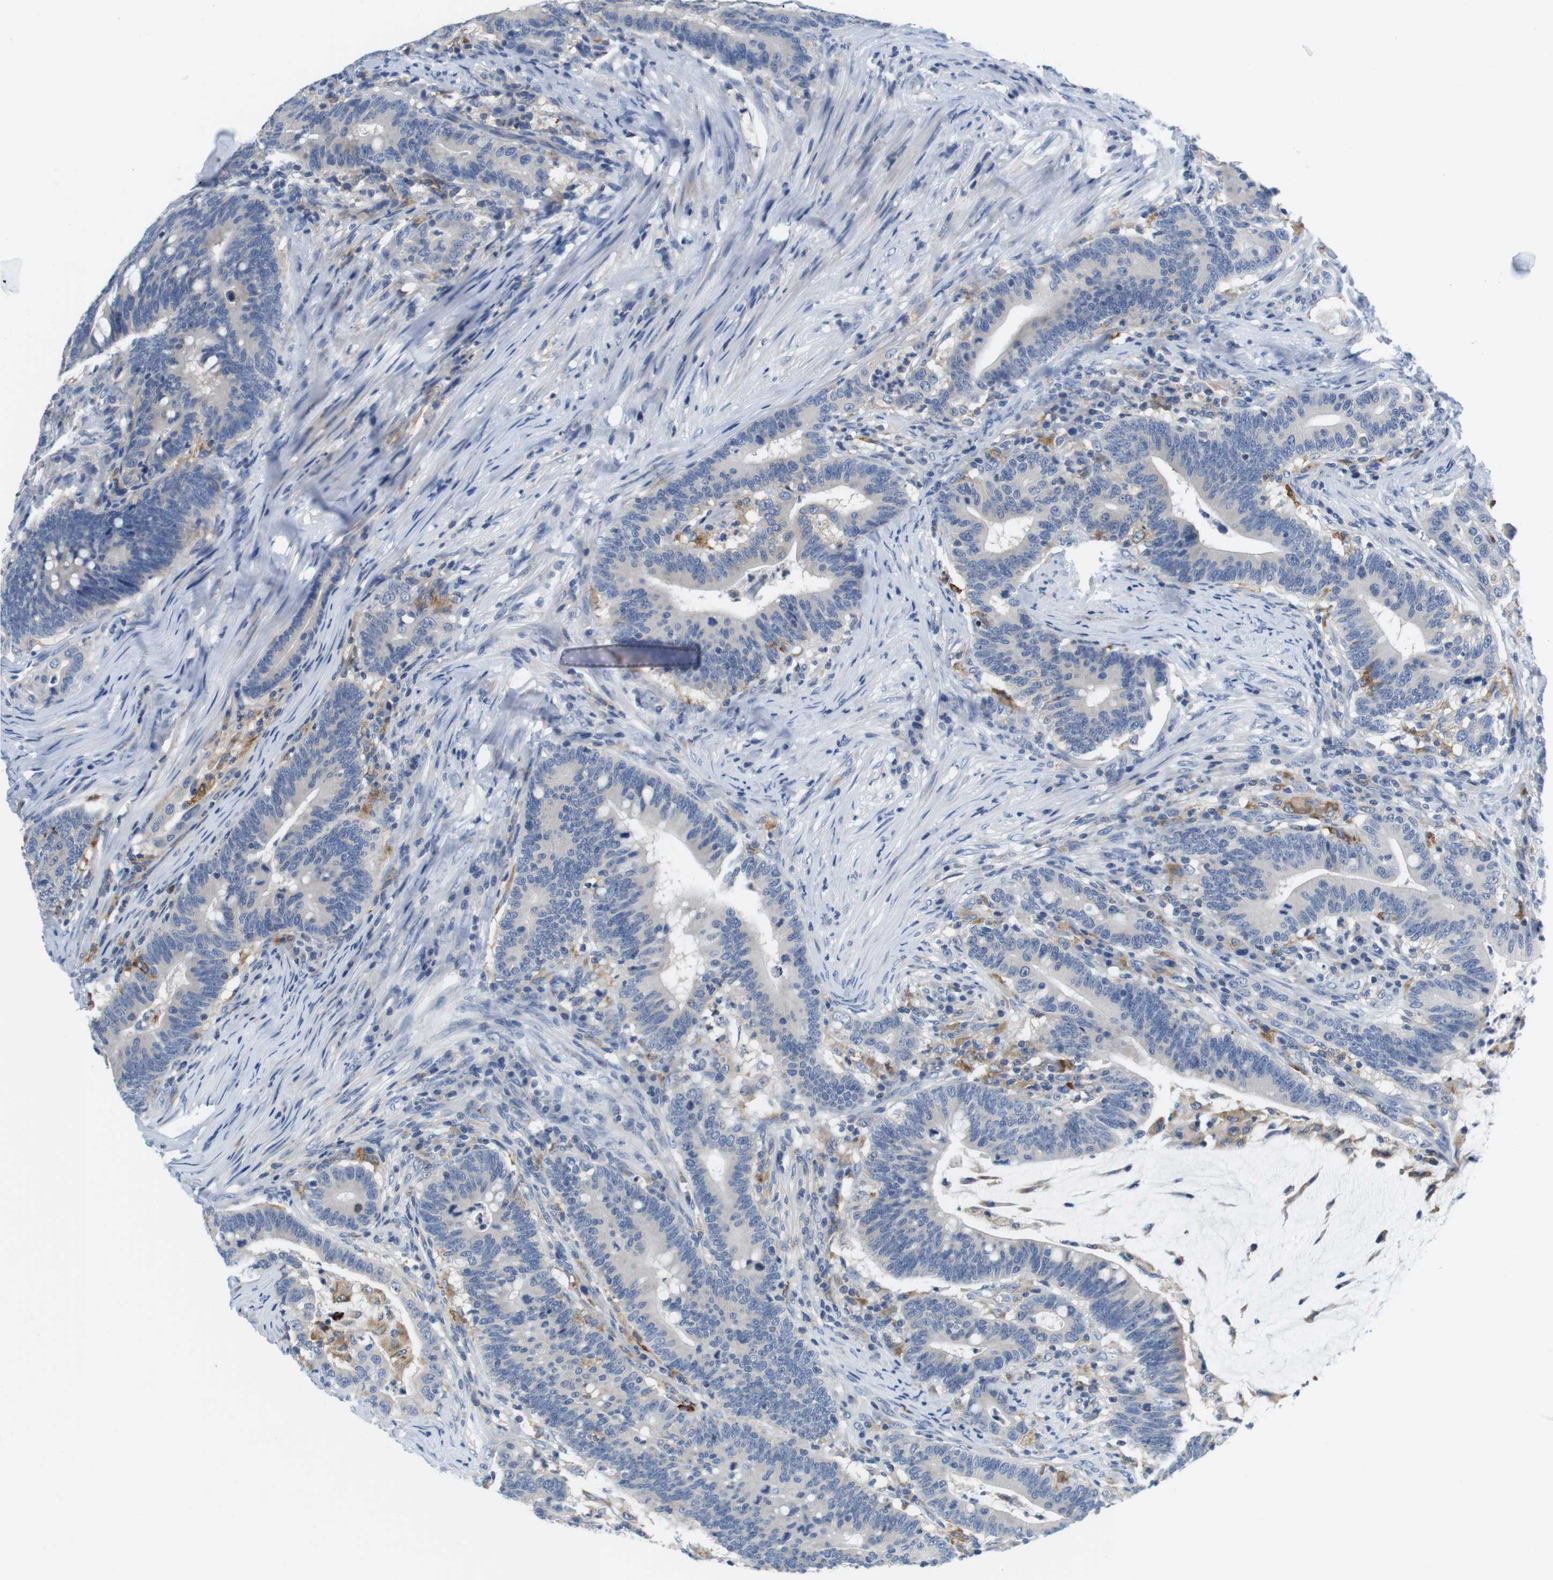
{"staining": {"intensity": "negative", "quantity": "none", "location": "none"}, "tissue": "colorectal cancer", "cell_type": "Tumor cells", "image_type": "cancer", "snomed": [{"axis": "morphology", "description": "Normal tissue, NOS"}, {"axis": "morphology", "description": "Adenocarcinoma, NOS"}, {"axis": "topography", "description": "Colon"}], "caption": "High magnification brightfield microscopy of colorectal cancer (adenocarcinoma) stained with DAB (brown) and counterstained with hematoxylin (blue): tumor cells show no significant staining.", "gene": "CNGA2", "patient": {"sex": "female", "age": 66}}